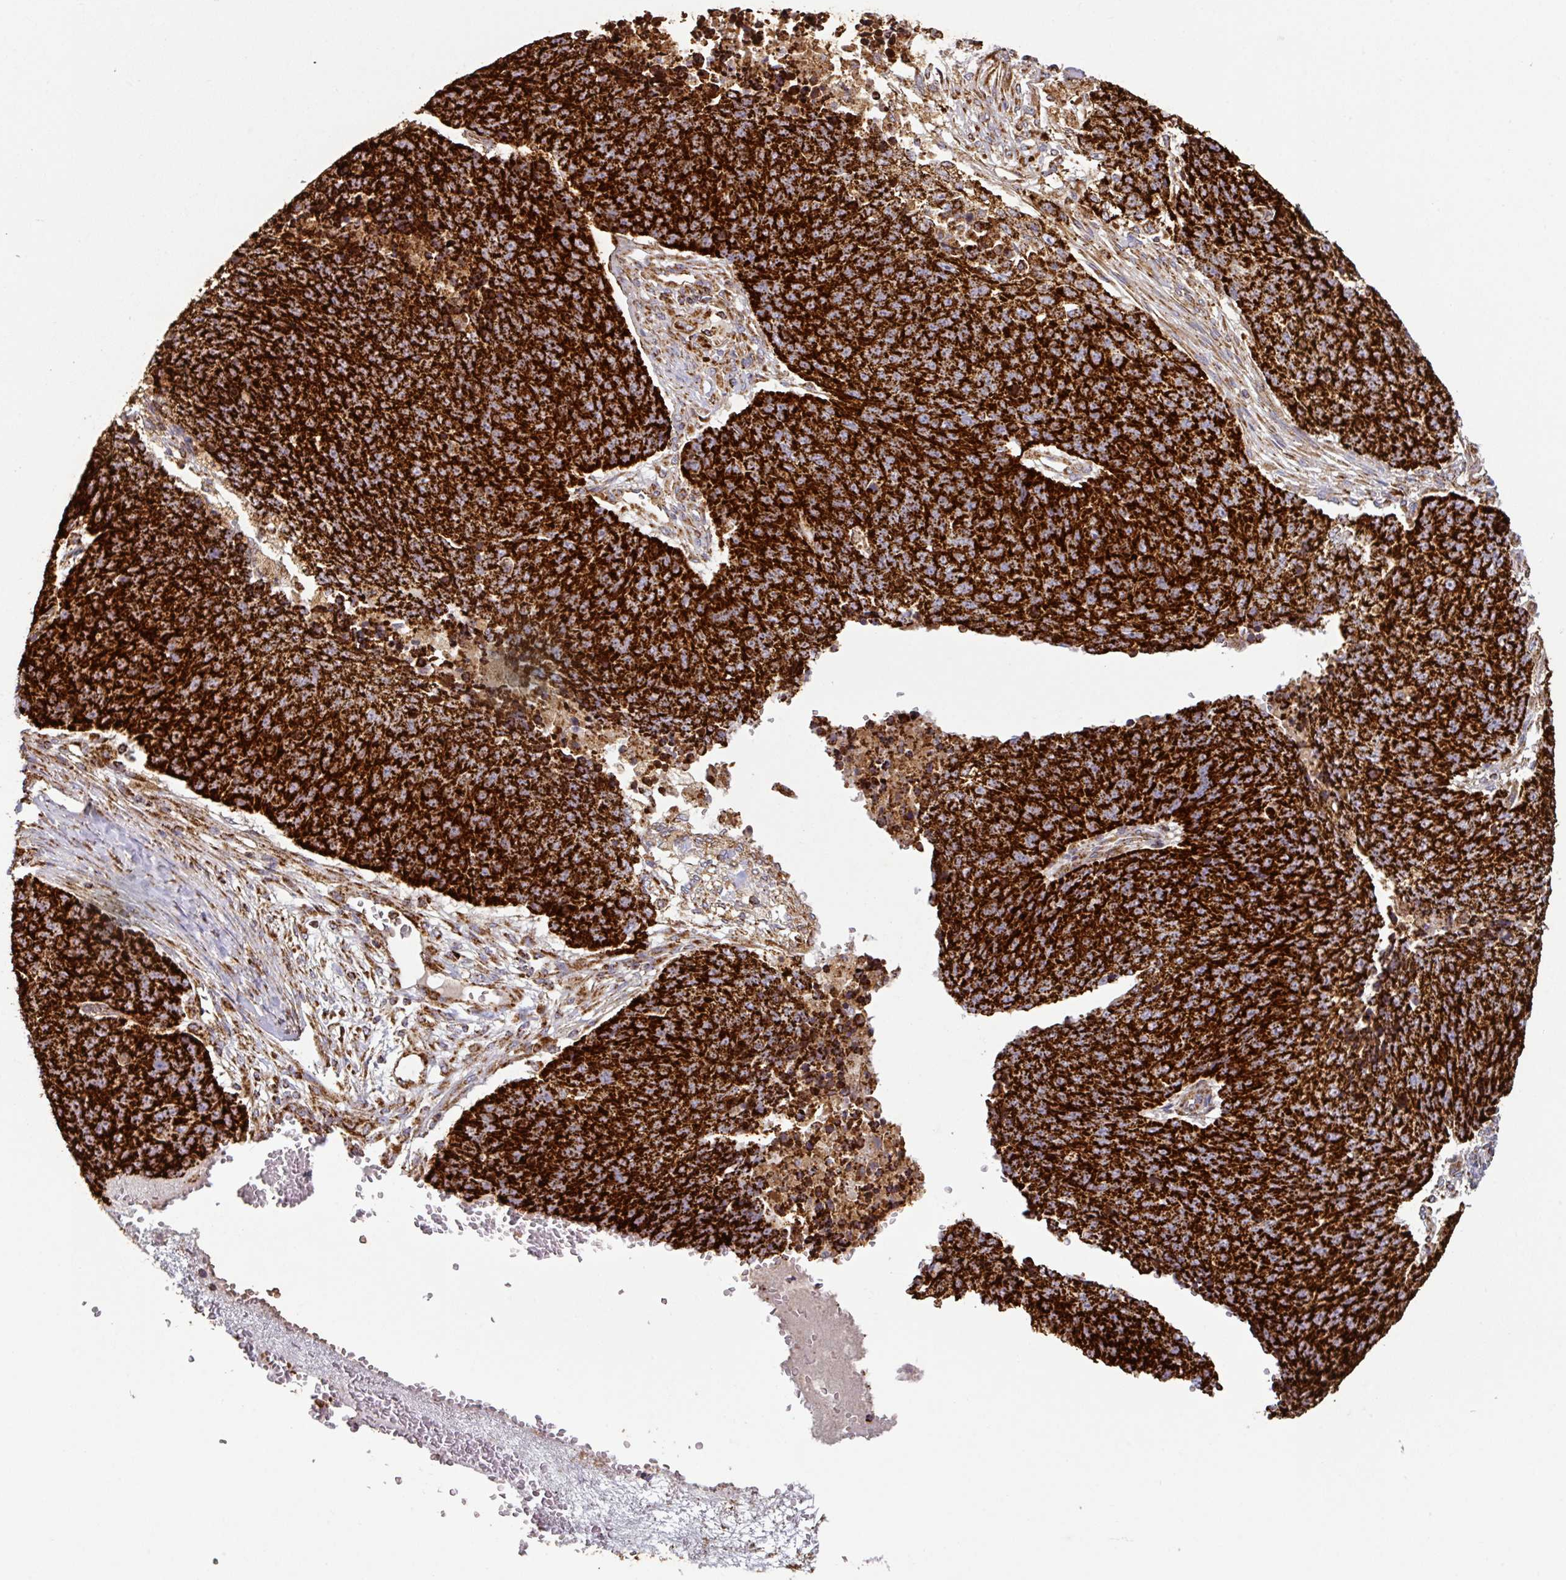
{"staining": {"intensity": "strong", "quantity": ">75%", "location": "cytoplasmic/membranous"}, "tissue": "lung cancer", "cell_type": "Tumor cells", "image_type": "cancer", "snomed": [{"axis": "morphology", "description": "Normal tissue, NOS"}, {"axis": "morphology", "description": "Squamous cell carcinoma, NOS"}, {"axis": "topography", "description": "Lymph node"}, {"axis": "topography", "description": "Lung"}], "caption": "High-power microscopy captured an immunohistochemistry (IHC) histopathology image of squamous cell carcinoma (lung), revealing strong cytoplasmic/membranous staining in approximately >75% of tumor cells.", "gene": "TRAP1", "patient": {"sex": "male", "age": 66}}